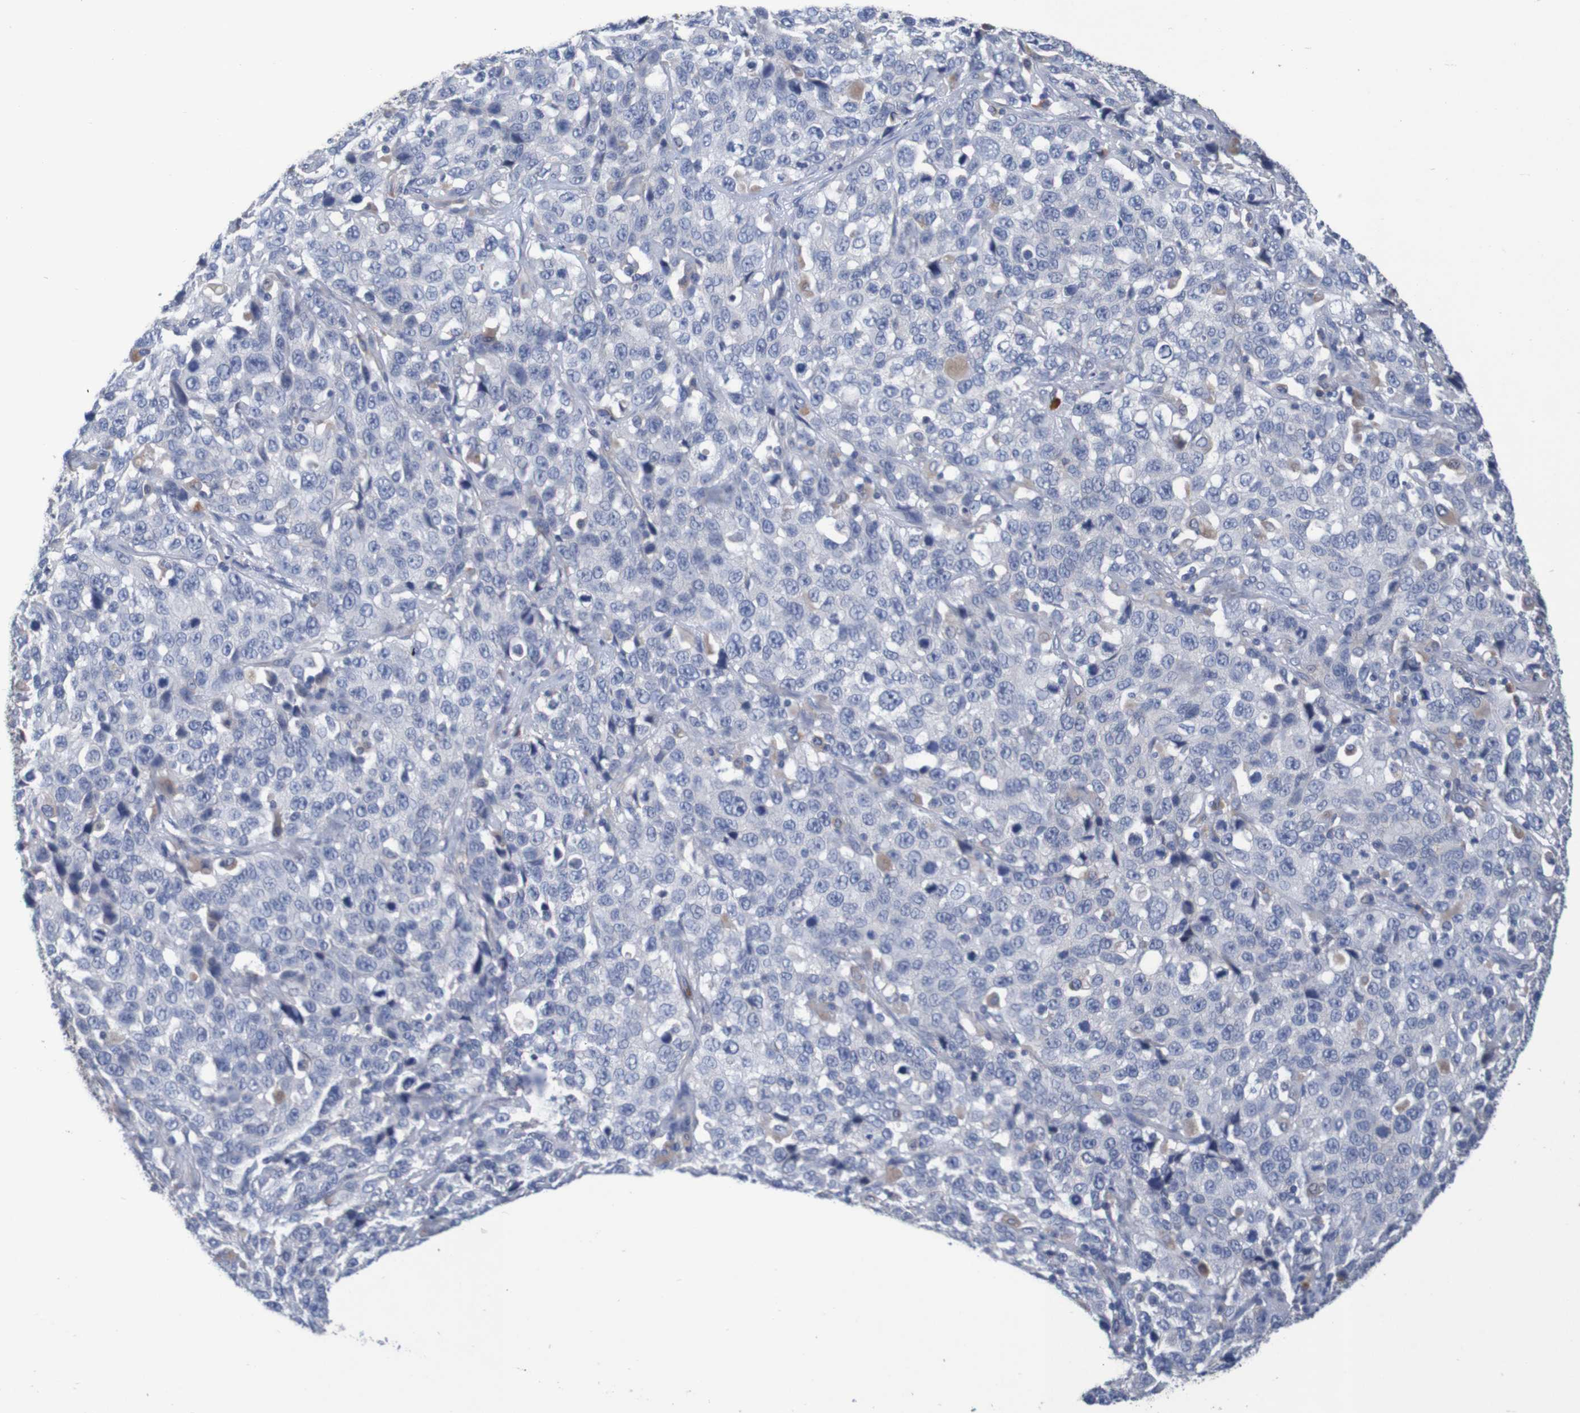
{"staining": {"intensity": "negative", "quantity": "none", "location": "none"}, "tissue": "stomach cancer", "cell_type": "Tumor cells", "image_type": "cancer", "snomed": [{"axis": "morphology", "description": "Normal tissue, NOS"}, {"axis": "morphology", "description": "Adenocarcinoma, NOS"}, {"axis": "topography", "description": "Stomach"}], "caption": "Stomach cancer was stained to show a protein in brown. There is no significant expression in tumor cells. The staining is performed using DAB (3,3'-diaminobenzidine) brown chromogen with nuclei counter-stained in using hematoxylin.", "gene": "LTA", "patient": {"sex": "male", "age": 48}}